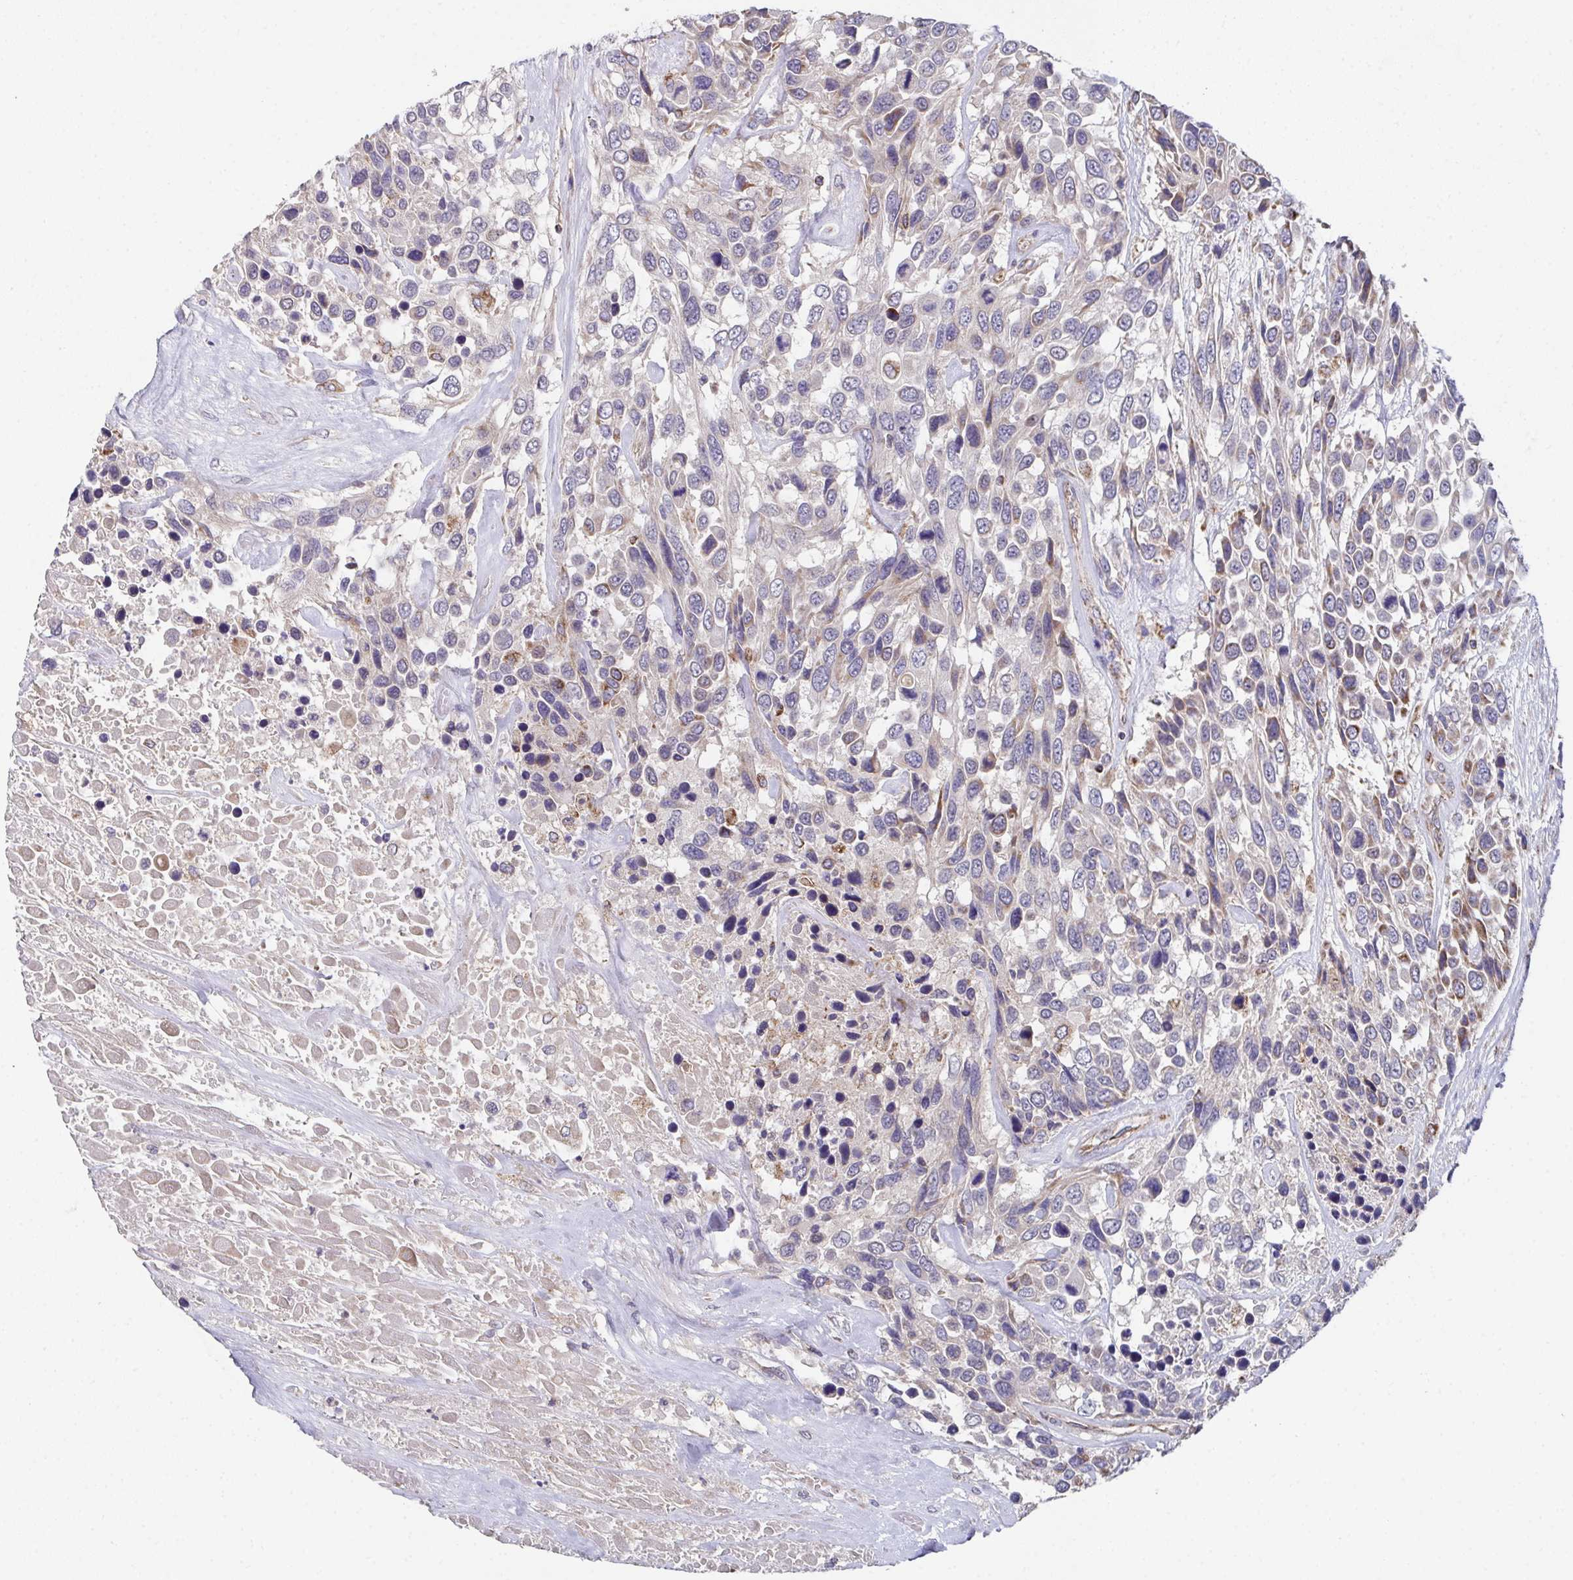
{"staining": {"intensity": "negative", "quantity": "none", "location": "none"}, "tissue": "urothelial cancer", "cell_type": "Tumor cells", "image_type": "cancer", "snomed": [{"axis": "morphology", "description": "Urothelial carcinoma, High grade"}, {"axis": "topography", "description": "Urinary bladder"}], "caption": "This micrograph is of high-grade urothelial carcinoma stained with IHC to label a protein in brown with the nuclei are counter-stained blue. There is no positivity in tumor cells. (Stains: DAB immunohistochemistry with hematoxylin counter stain, Microscopy: brightfield microscopy at high magnification).", "gene": "MT-ND3", "patient": {"sex": "female", "age": 70}}